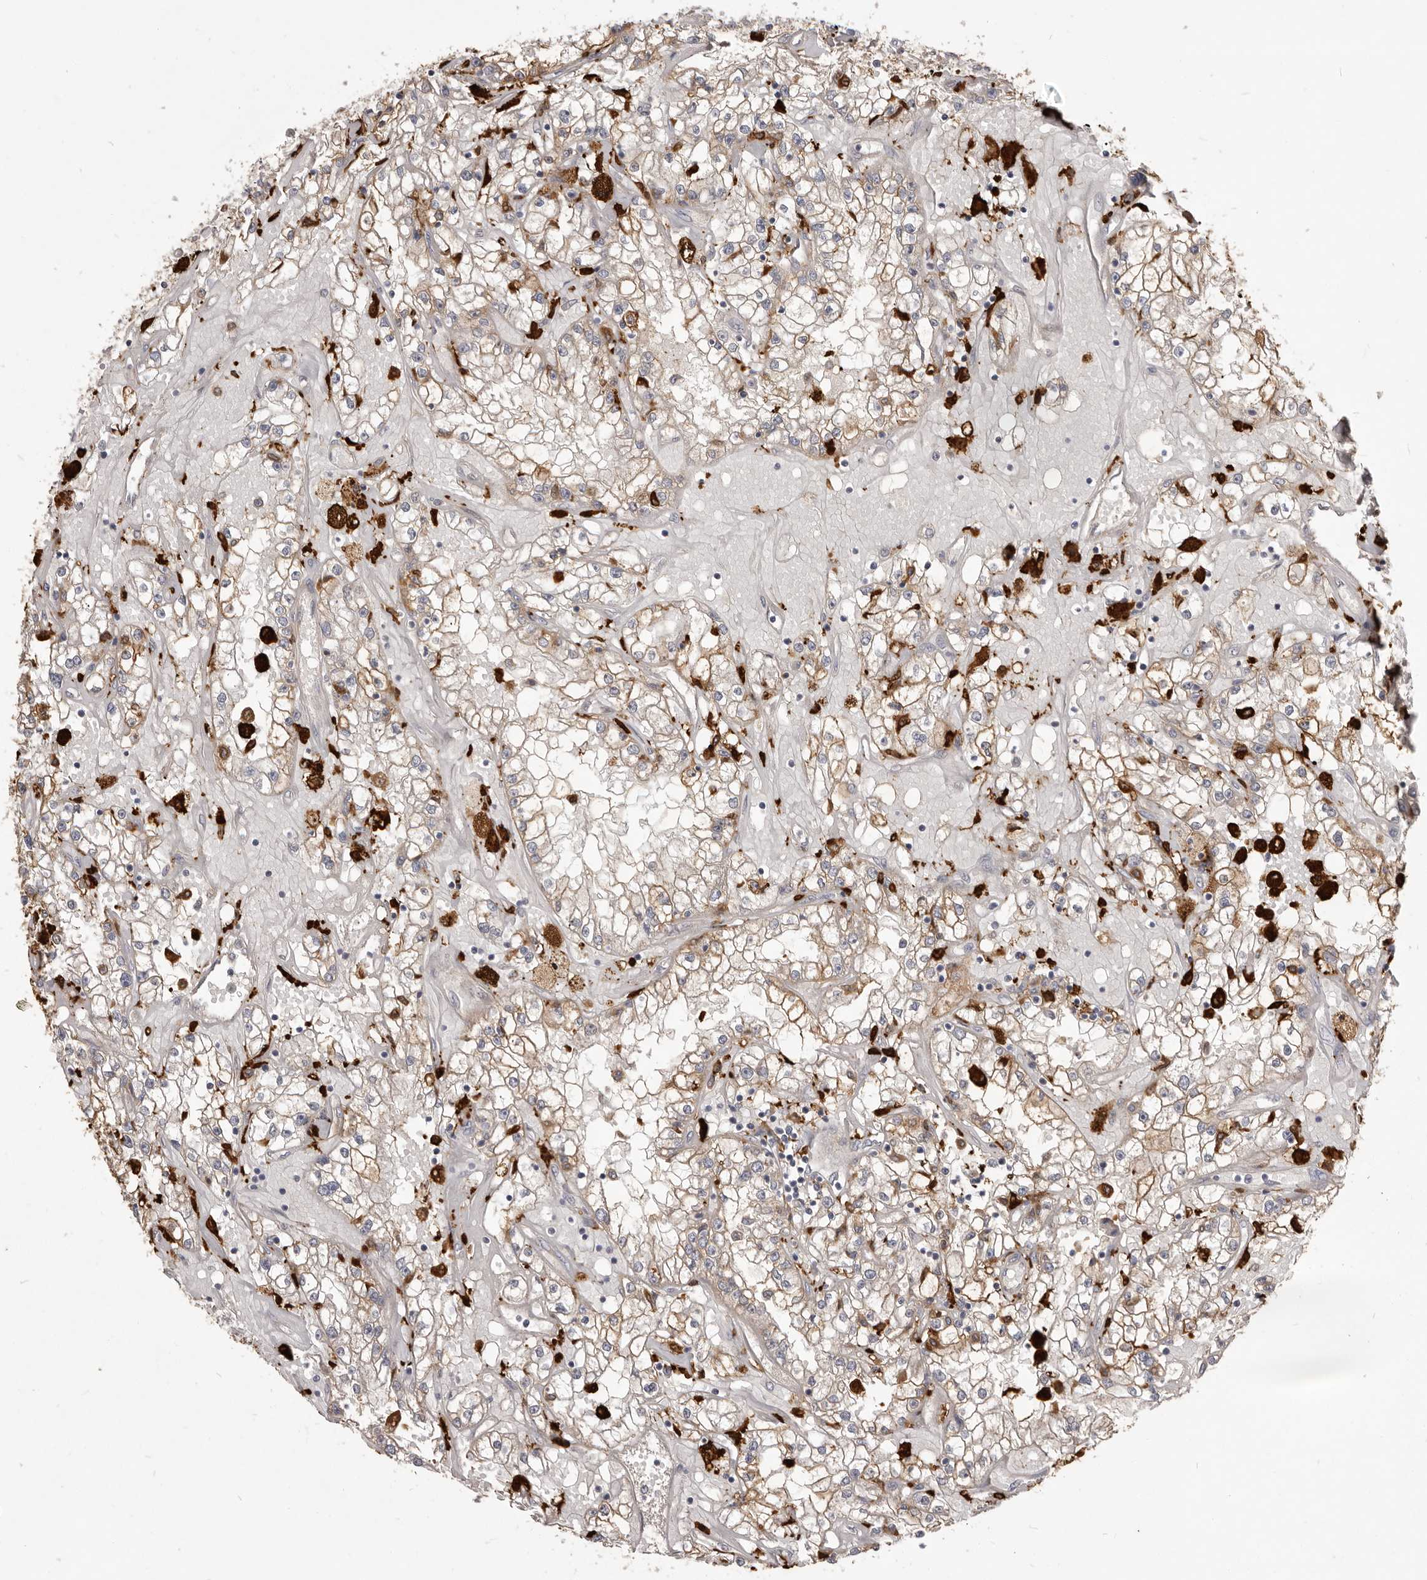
{"staining": {"intensity": "weak", "quantity": "25%-75%", "location": "cytoplasmic/membranous"}, "tissue": "renal cancer", "cell_type": "Tumor cells", "image_type": "cancer", "snomed": [{"axis": "morphology", "description": "Adenocarcinoma, NOS"}, {"axis": "topography", "description": "Kidney"}], "caption": "This image displays renal cancer stained with immunohistochemistry to label a protein in brown. The cytoplasmic/membranous of tumor cells show weak positivity for the protein. Nuclei are counter-stained blue.", "gene": "VPS45", "patient": {"sex": "male", "age": 56}}